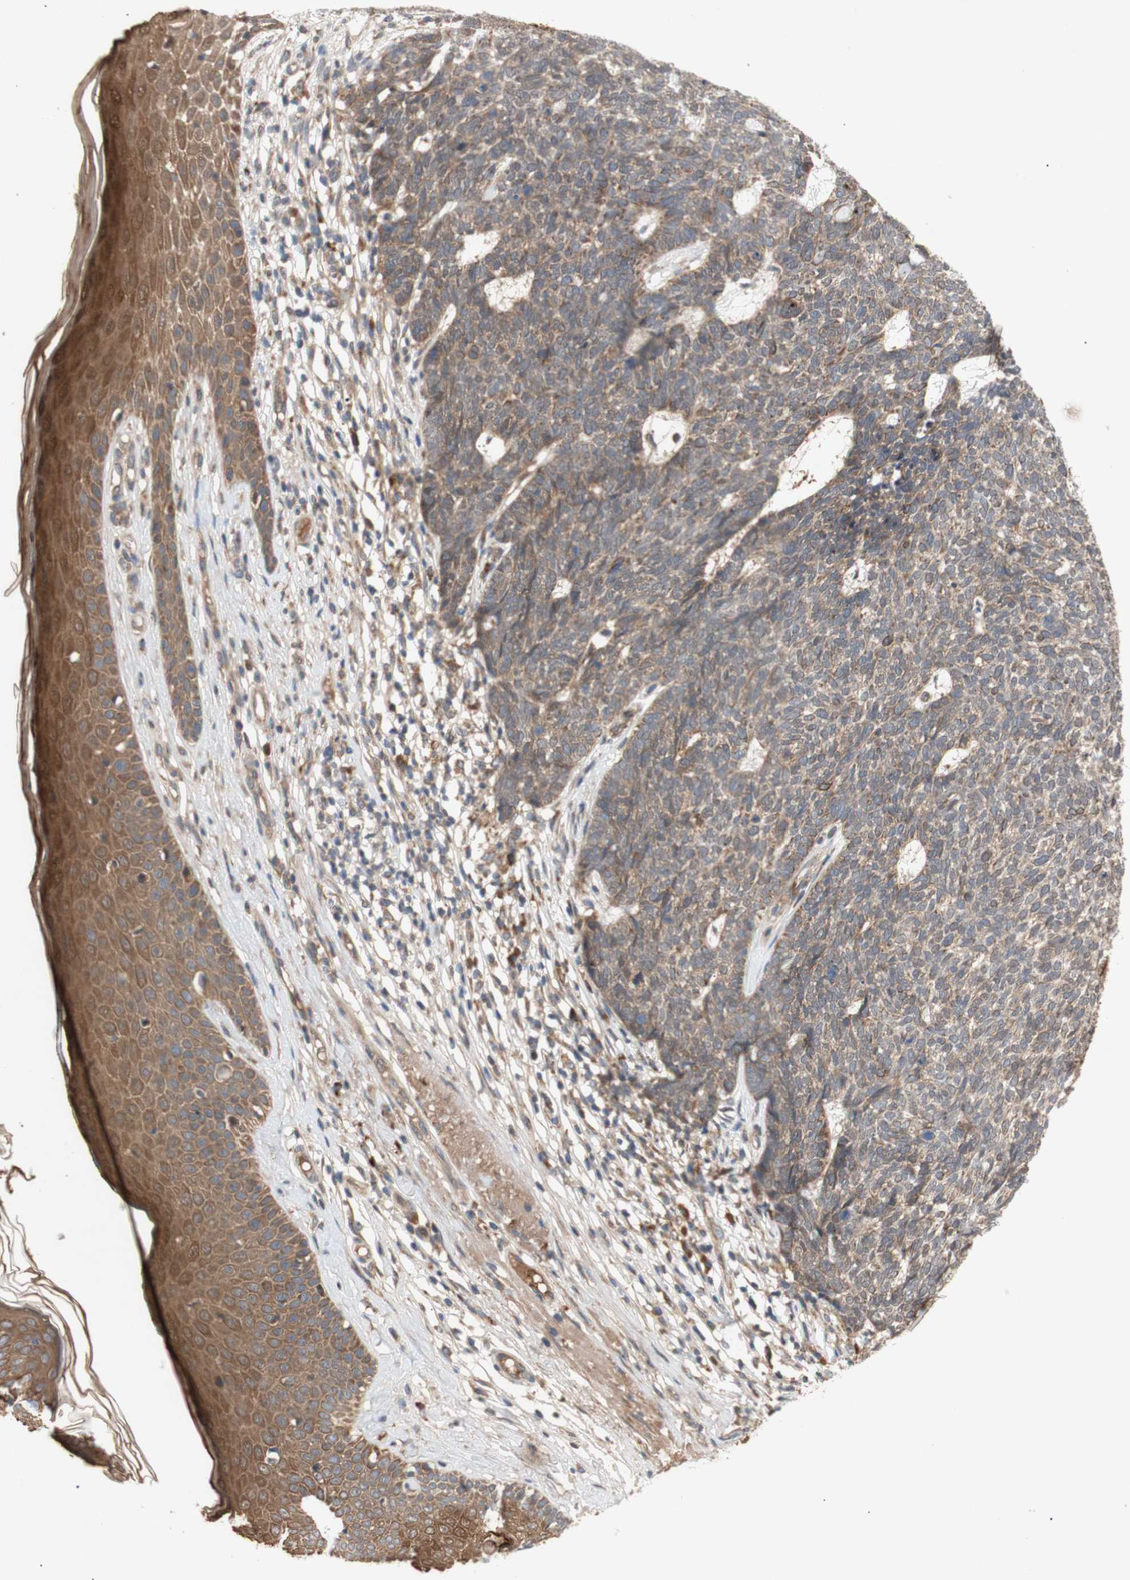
{"staining": {"intensity": "weak", "quantity": ">75%", "location": "cytoplasmic/membranous"}, "tissue": "skin cancer", "cell_type": "Tumor cells", "image_type": "cancer", "snomed": [{"axis": "morphology", "description": "Basal cell carcinoma"}, {"axis": "topography", "description": "Skin"}], "caption": "Immunohistochemistry of human skin basal cell carcinoma reveals low levels of weak cytoplasmic/membranous staining in approximately >75% of tumor cells.", "gene": "PKN1", "patient": {"sex": "female", "age": 84}}